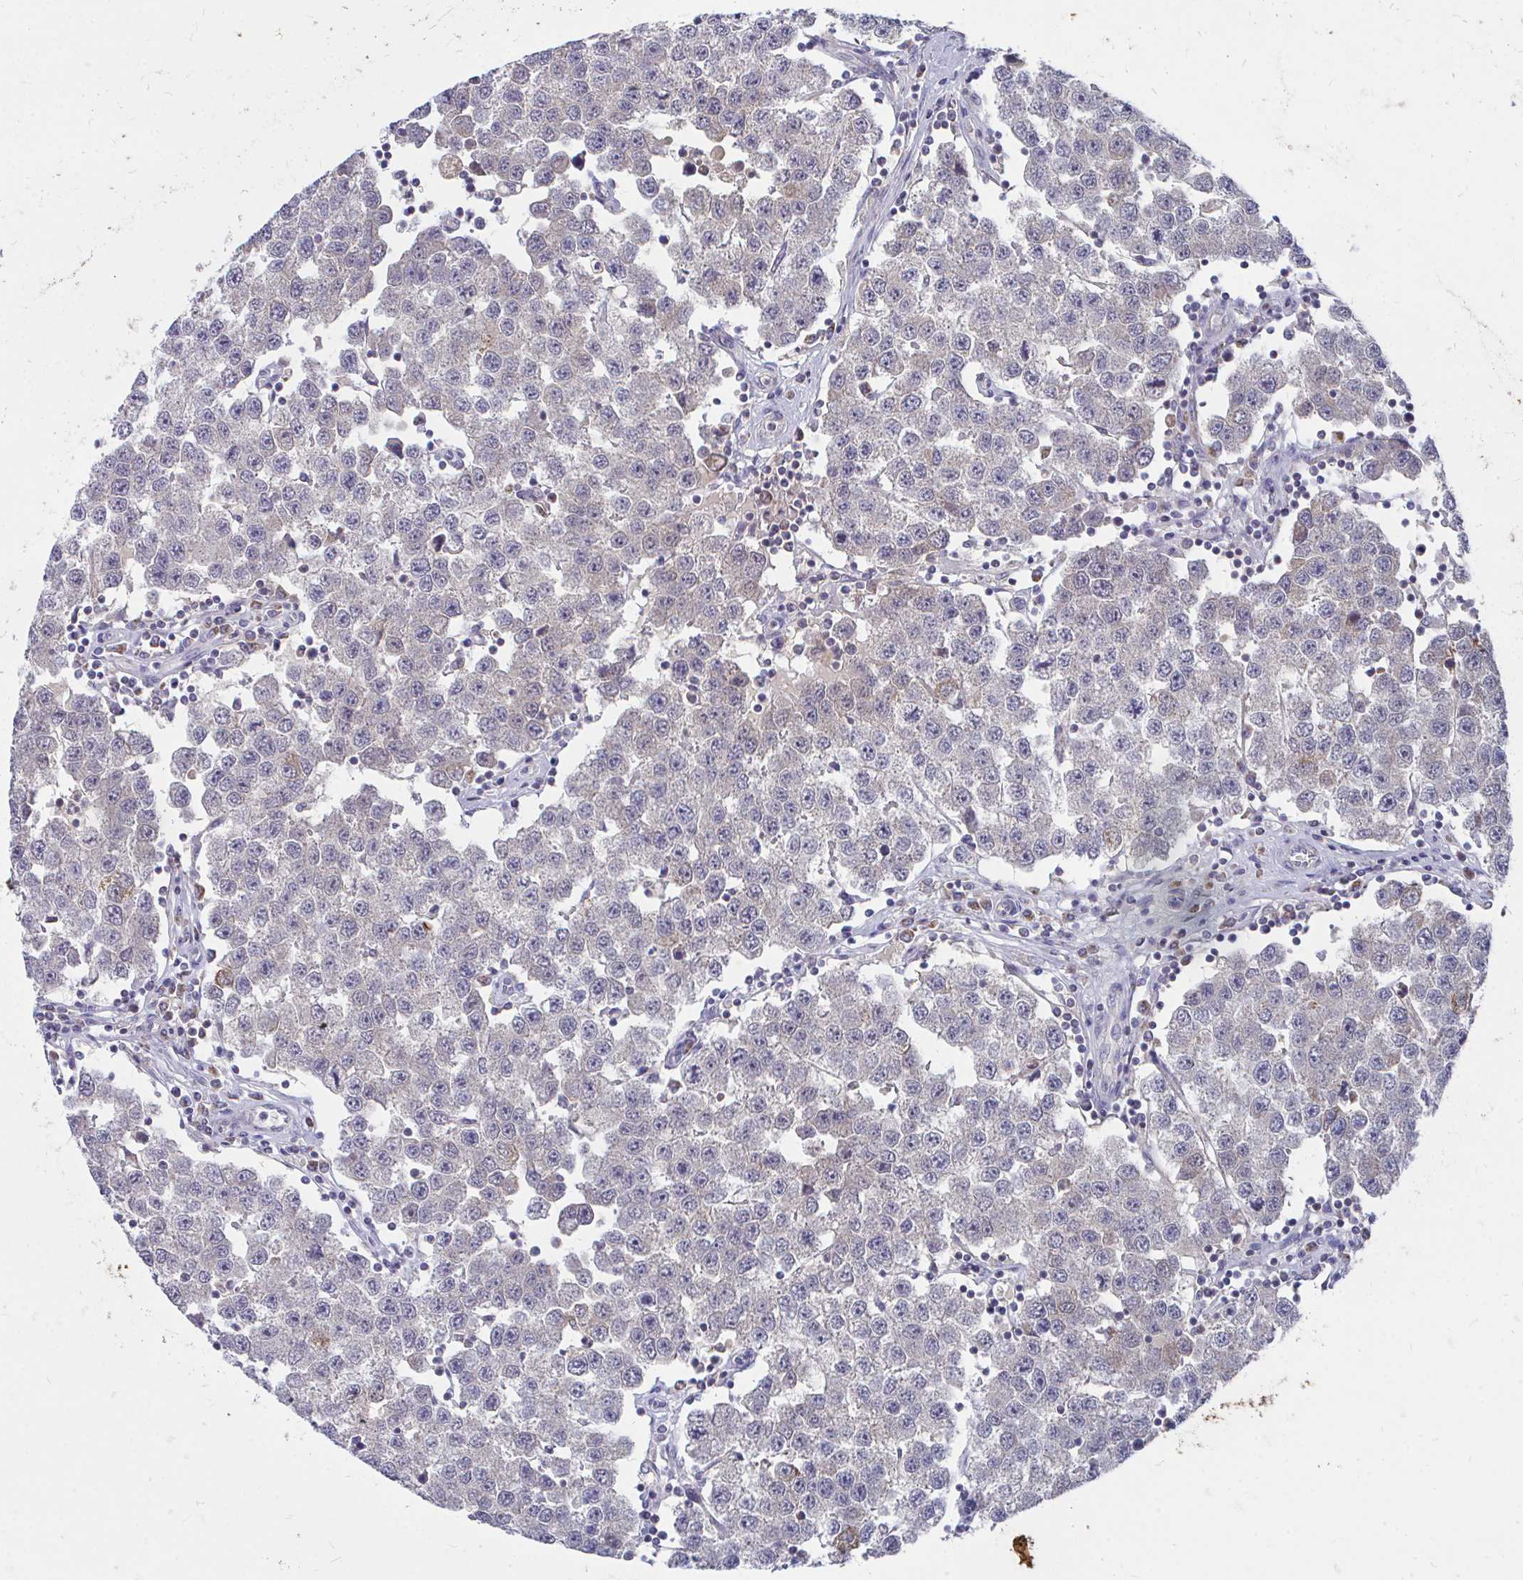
{"staining": {"intensity": "moderate", "quantity": "<25%", "location": "cytoplasmic/membranous"}, "tissue": "testis cancer", "cell_type": "Tumor cells", "image_type": "cancer", "snomed": [{"axis": "morphology", "description": "Seminoma, NOS"}, {"axis": "topography", "description": "Testis"}], "caption": "The micrograph demonstrates a brown stain indicating the presence of a protein in the cytoplasmic/membranous of tumor cells in testis seminoma. The protein is stained brown, and the nuclei are stained in blue (DAB (3,3'-diaminobenzidine) IHC with brightfield microscopy, high magnification).", "gene": "PEX3", "patient": {"sex": "male", "age": 34}}